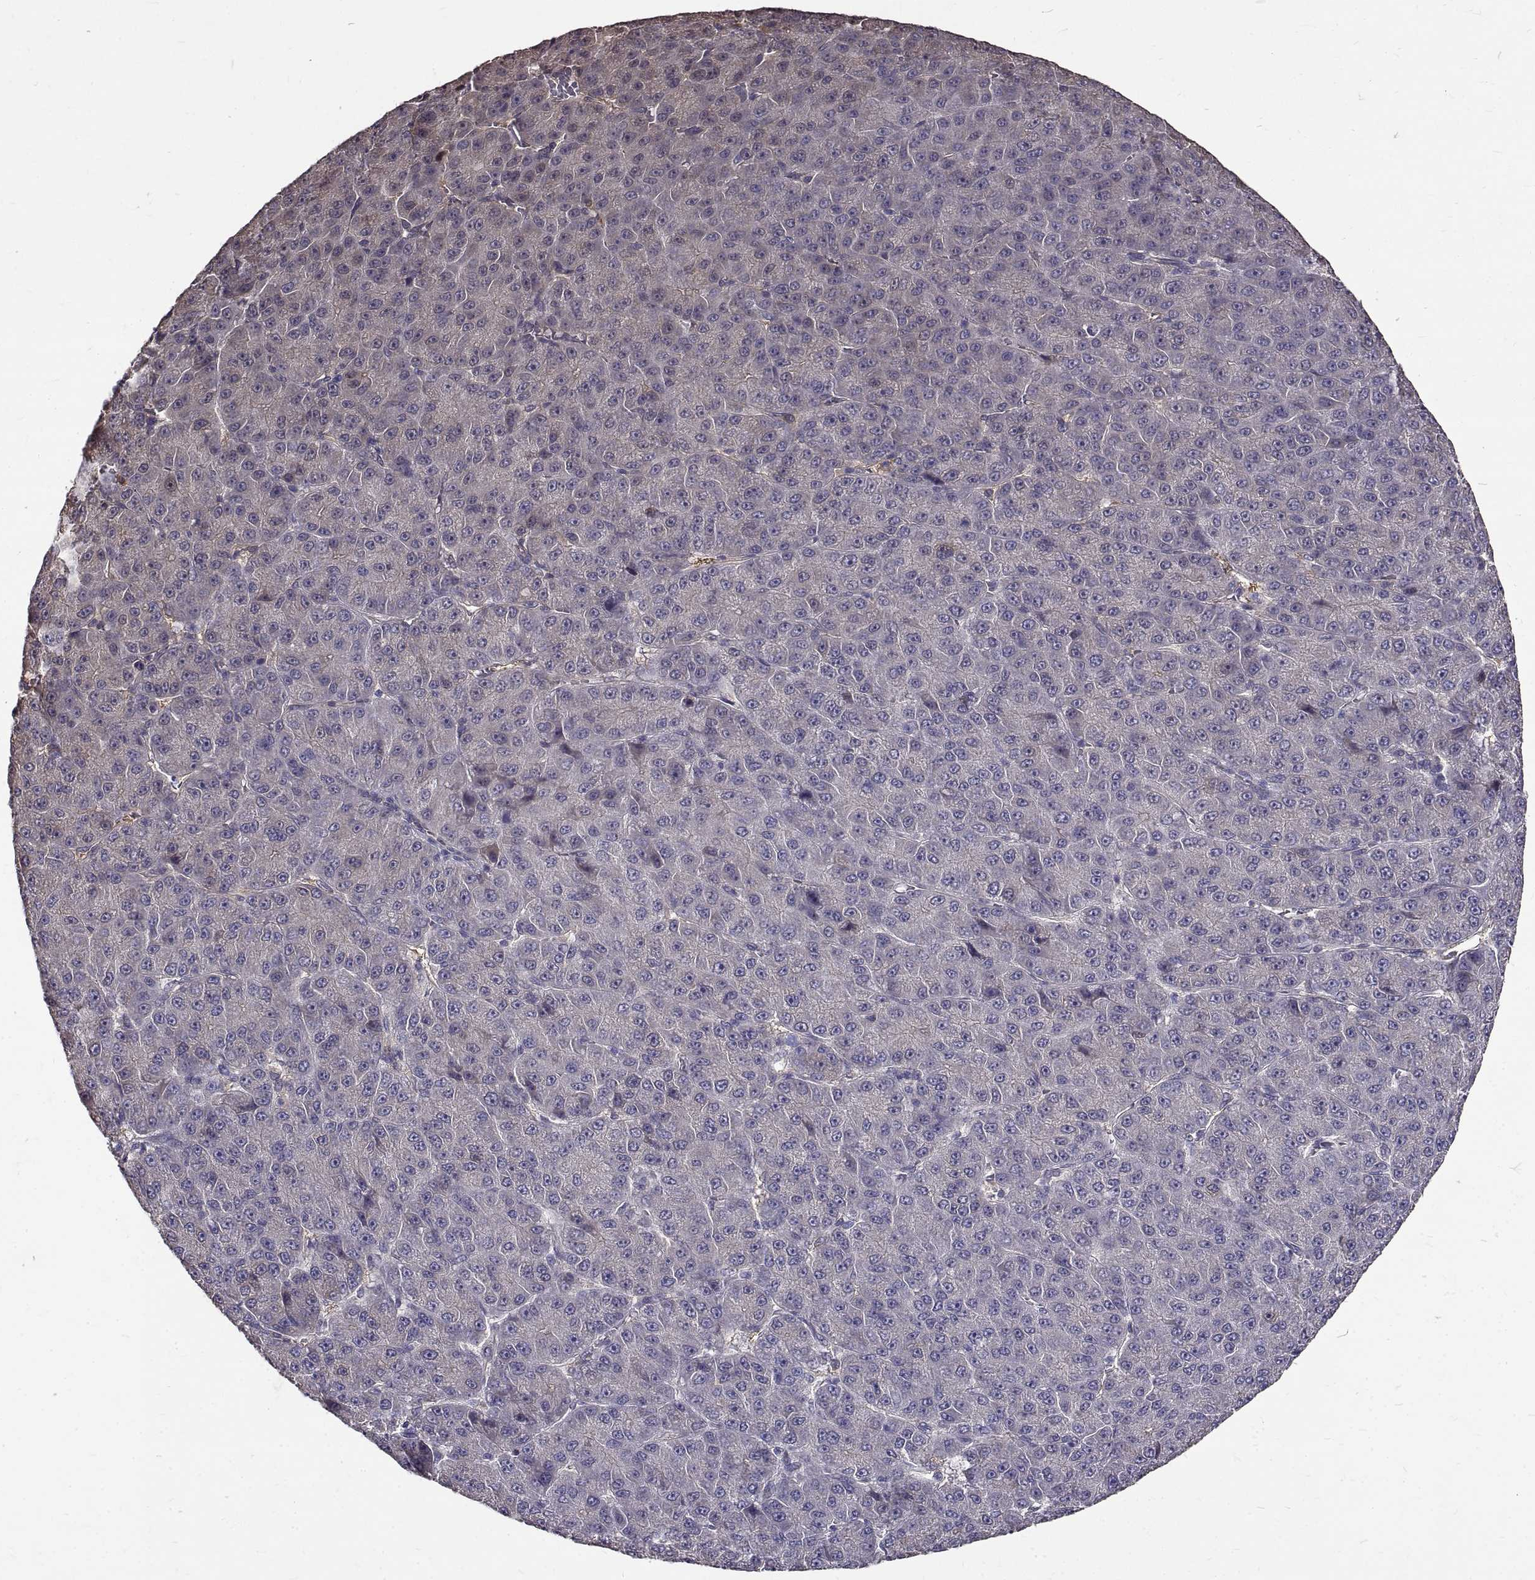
{"staining": {"intensity": "negative", "quantity": "none", "location": "none"}, "tissue": "liver cancer", "cell_type": "Tumor cells", "image_type": "cancer", "snomed": [{"axis": "morphology", "description": "Carcinoma, Hepatocellular, NOS"}, {"axis": "topography", "description": "Liver"}], "caption": "Protein analysis of hepatocellular carcinoma (liver) shows no significant staining in tumor cells.", "gene": "PEA15", "patient": {"sex": "male", "age": 67}}